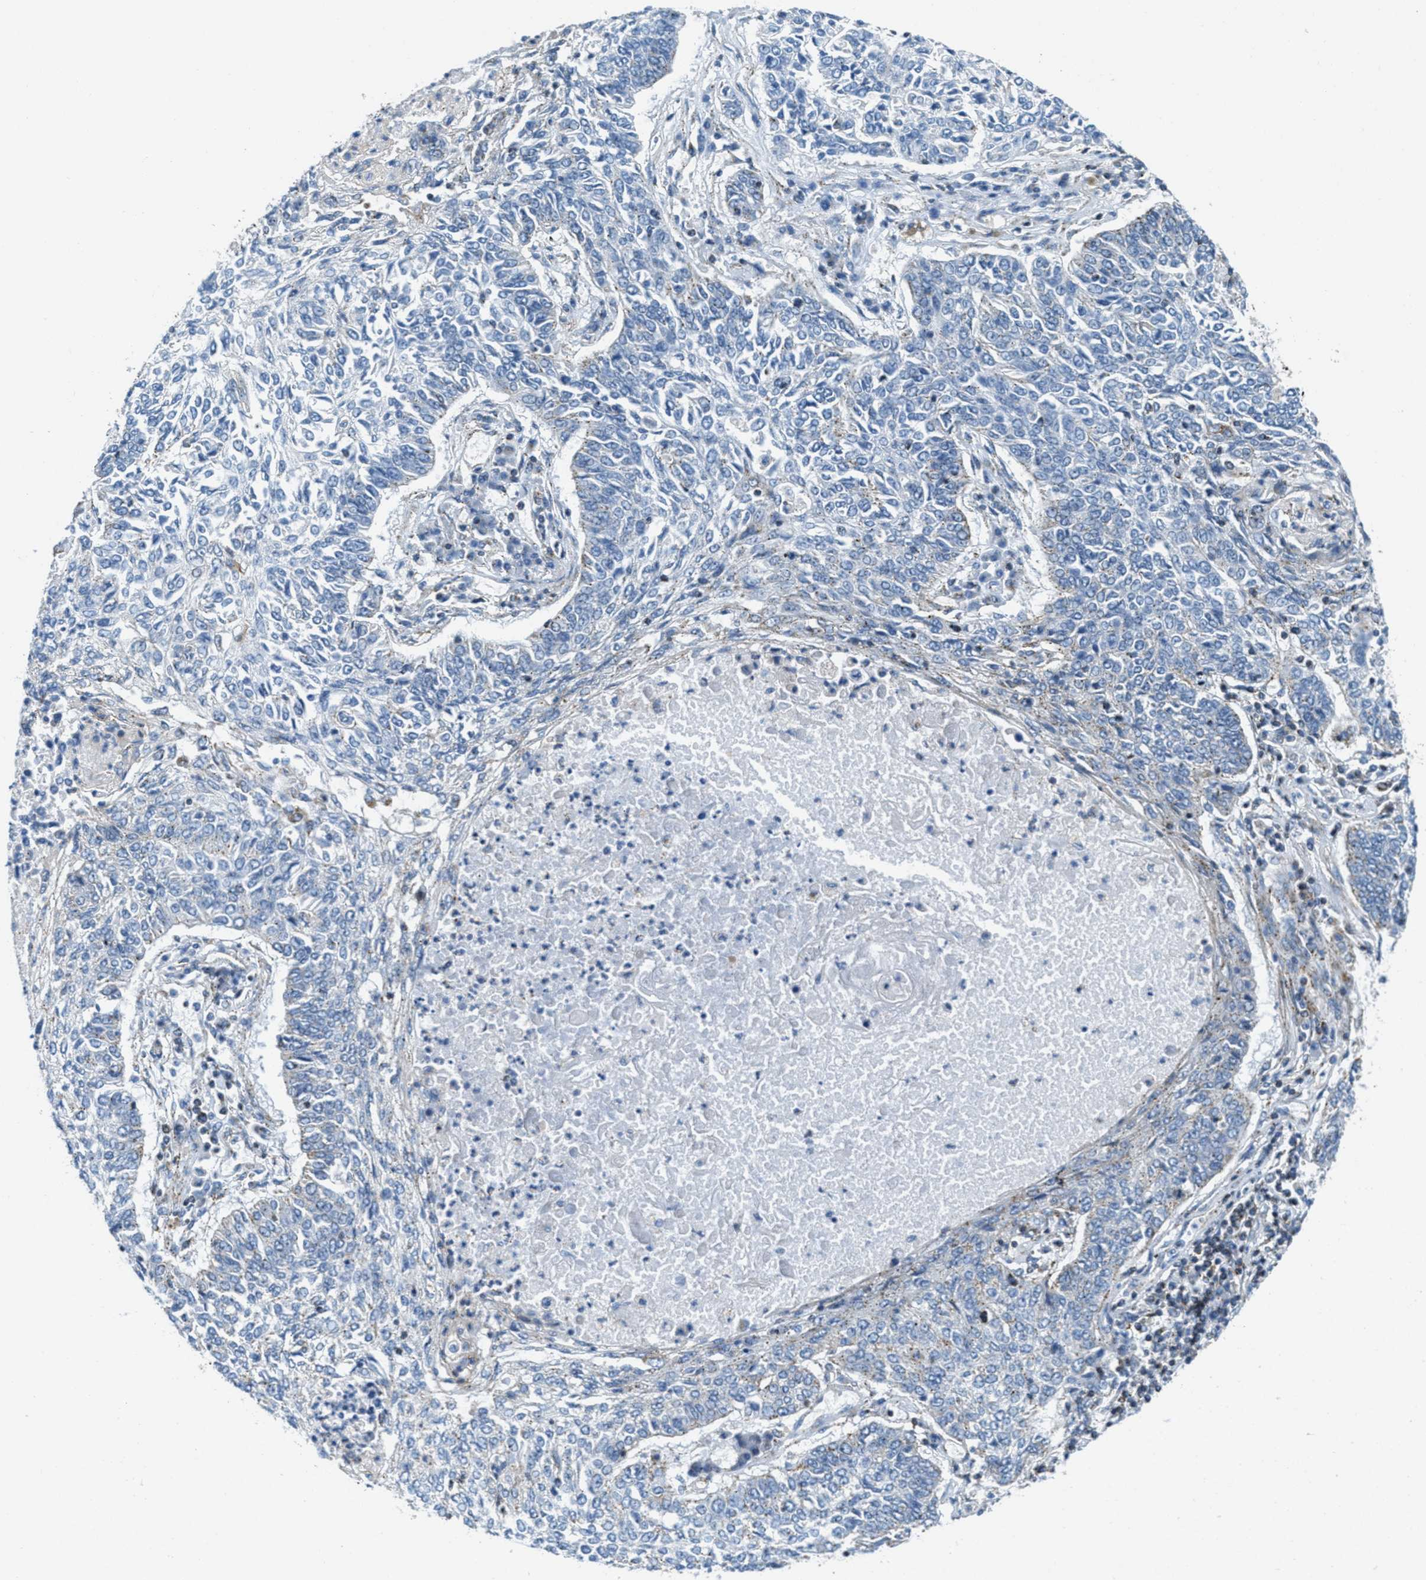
{"staining": {"intensity": "weak", "quantity": "<25%", "location": "cytoplasmic/membranous"}, "tissue": "lung cancer", "cell_type": "Tumor cells", "image_type": "cancer", "snomed": [{"axis": "morphology", "description": "Normal tissue, NOS"}, {"axis": "morphology", "description": "Squamous cell carcinoma, NOS"}, {"axis": "topography", "description": "Cartilage tissue"}, {"axis": "topography", "description": "Bronchus"}, {"axis": "topography", "description": "Lung"}], "caption": "This histopathology image is of lung squamous cell carcinoma stained with IHC to label a protein in brown with the nuclei are counter-stained blue. There is no staining in tumor cells.", "gene": "MFSD13A", "patient": {"sex": "female", "age": 49}}